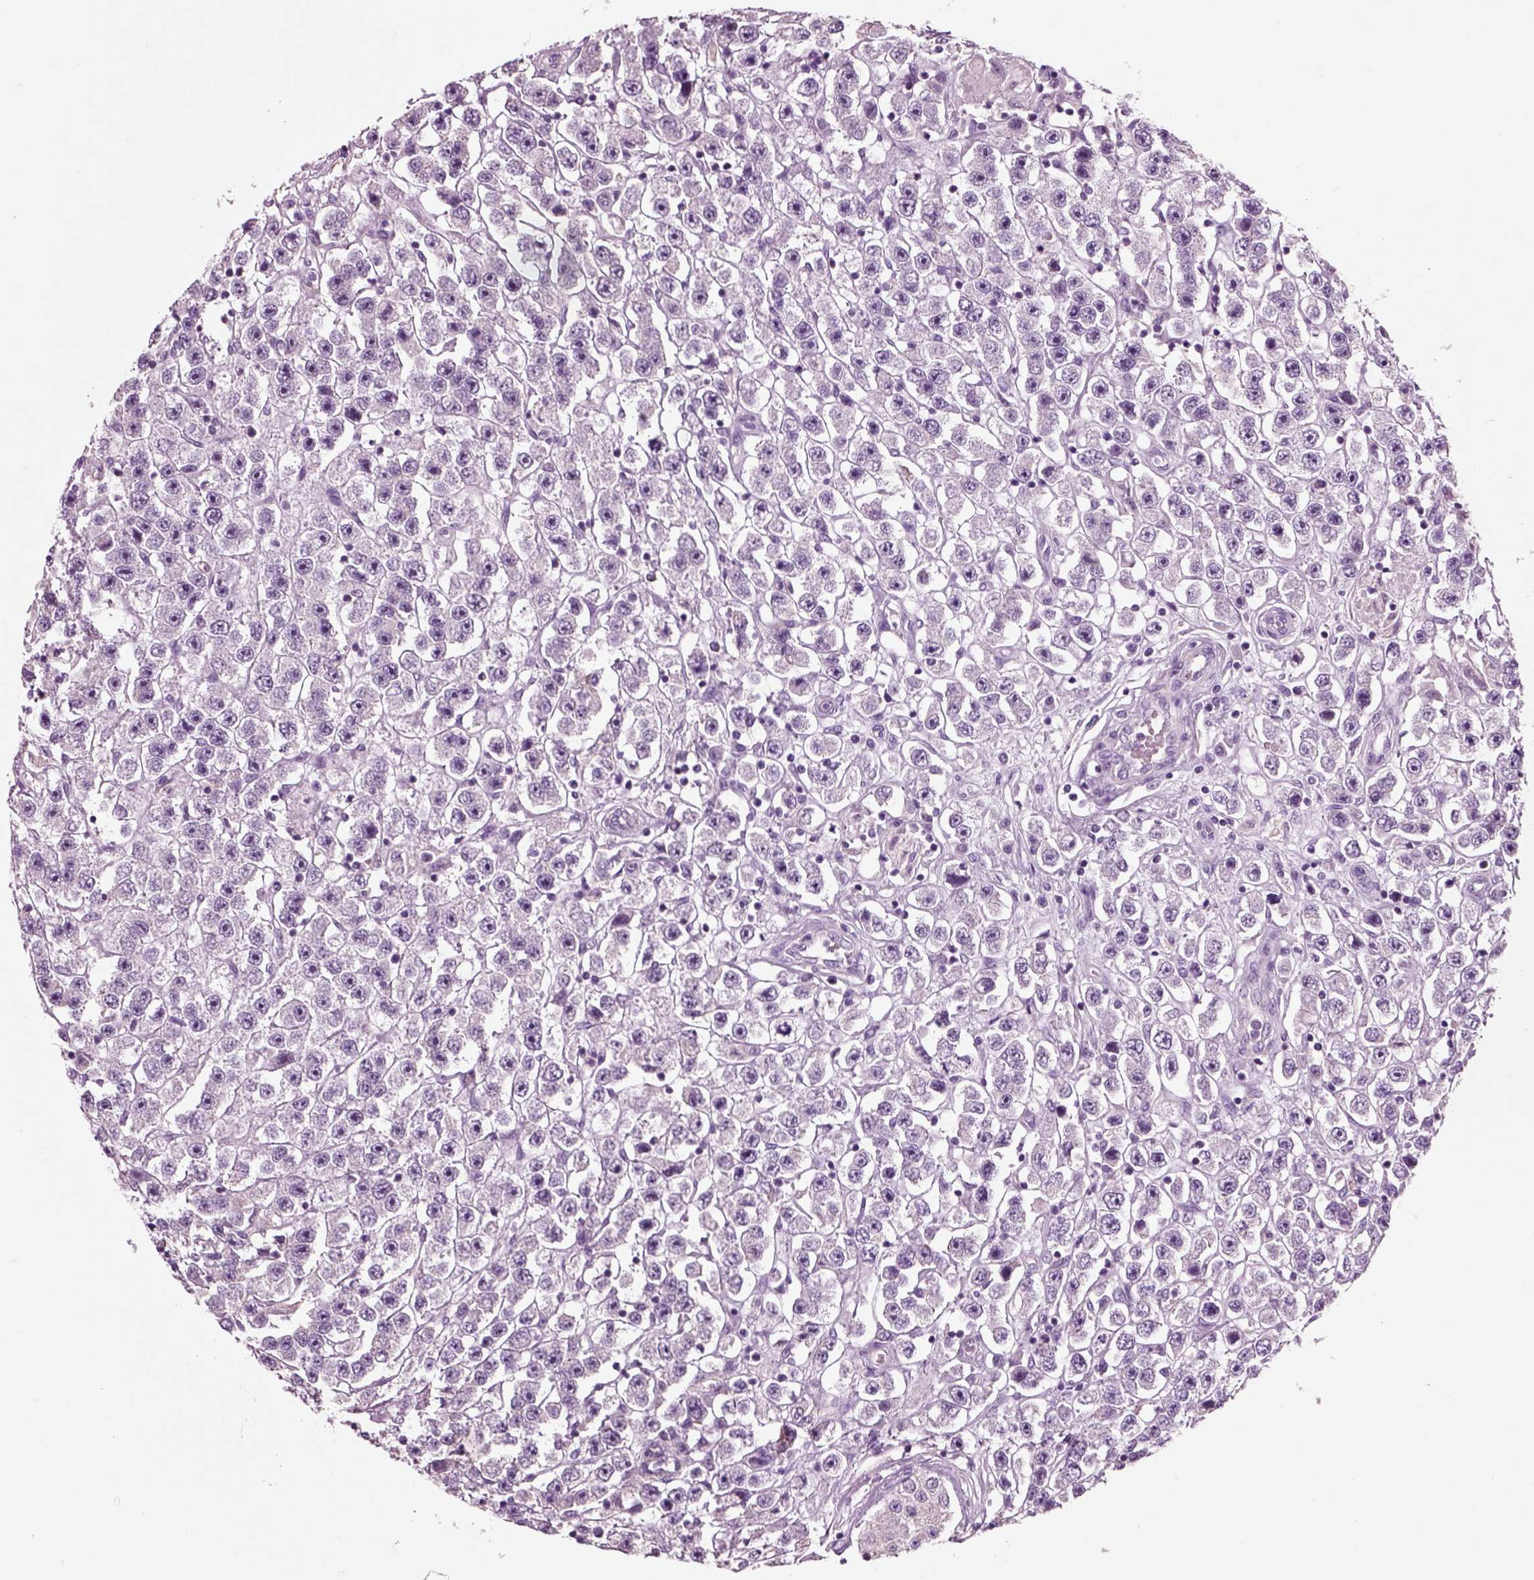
{"staining": {"intensity": "negative", "quantity": "none", "location": "none"}, "tissue": "testis cancer", "cell_type": "Tumor cells", "image_type": "cancer", "snomed": [{"axis": "morphology", "description": "Seminoma, NOS"}, {"axis": "topography", "description": "Testis"}], "caption": "Testis cancer (seminoma) was stained to show a protein in brown. There is no significant expression in tumor cells.", "gene": "CHGB", "patient": {"sex": "male", "age": 45}}